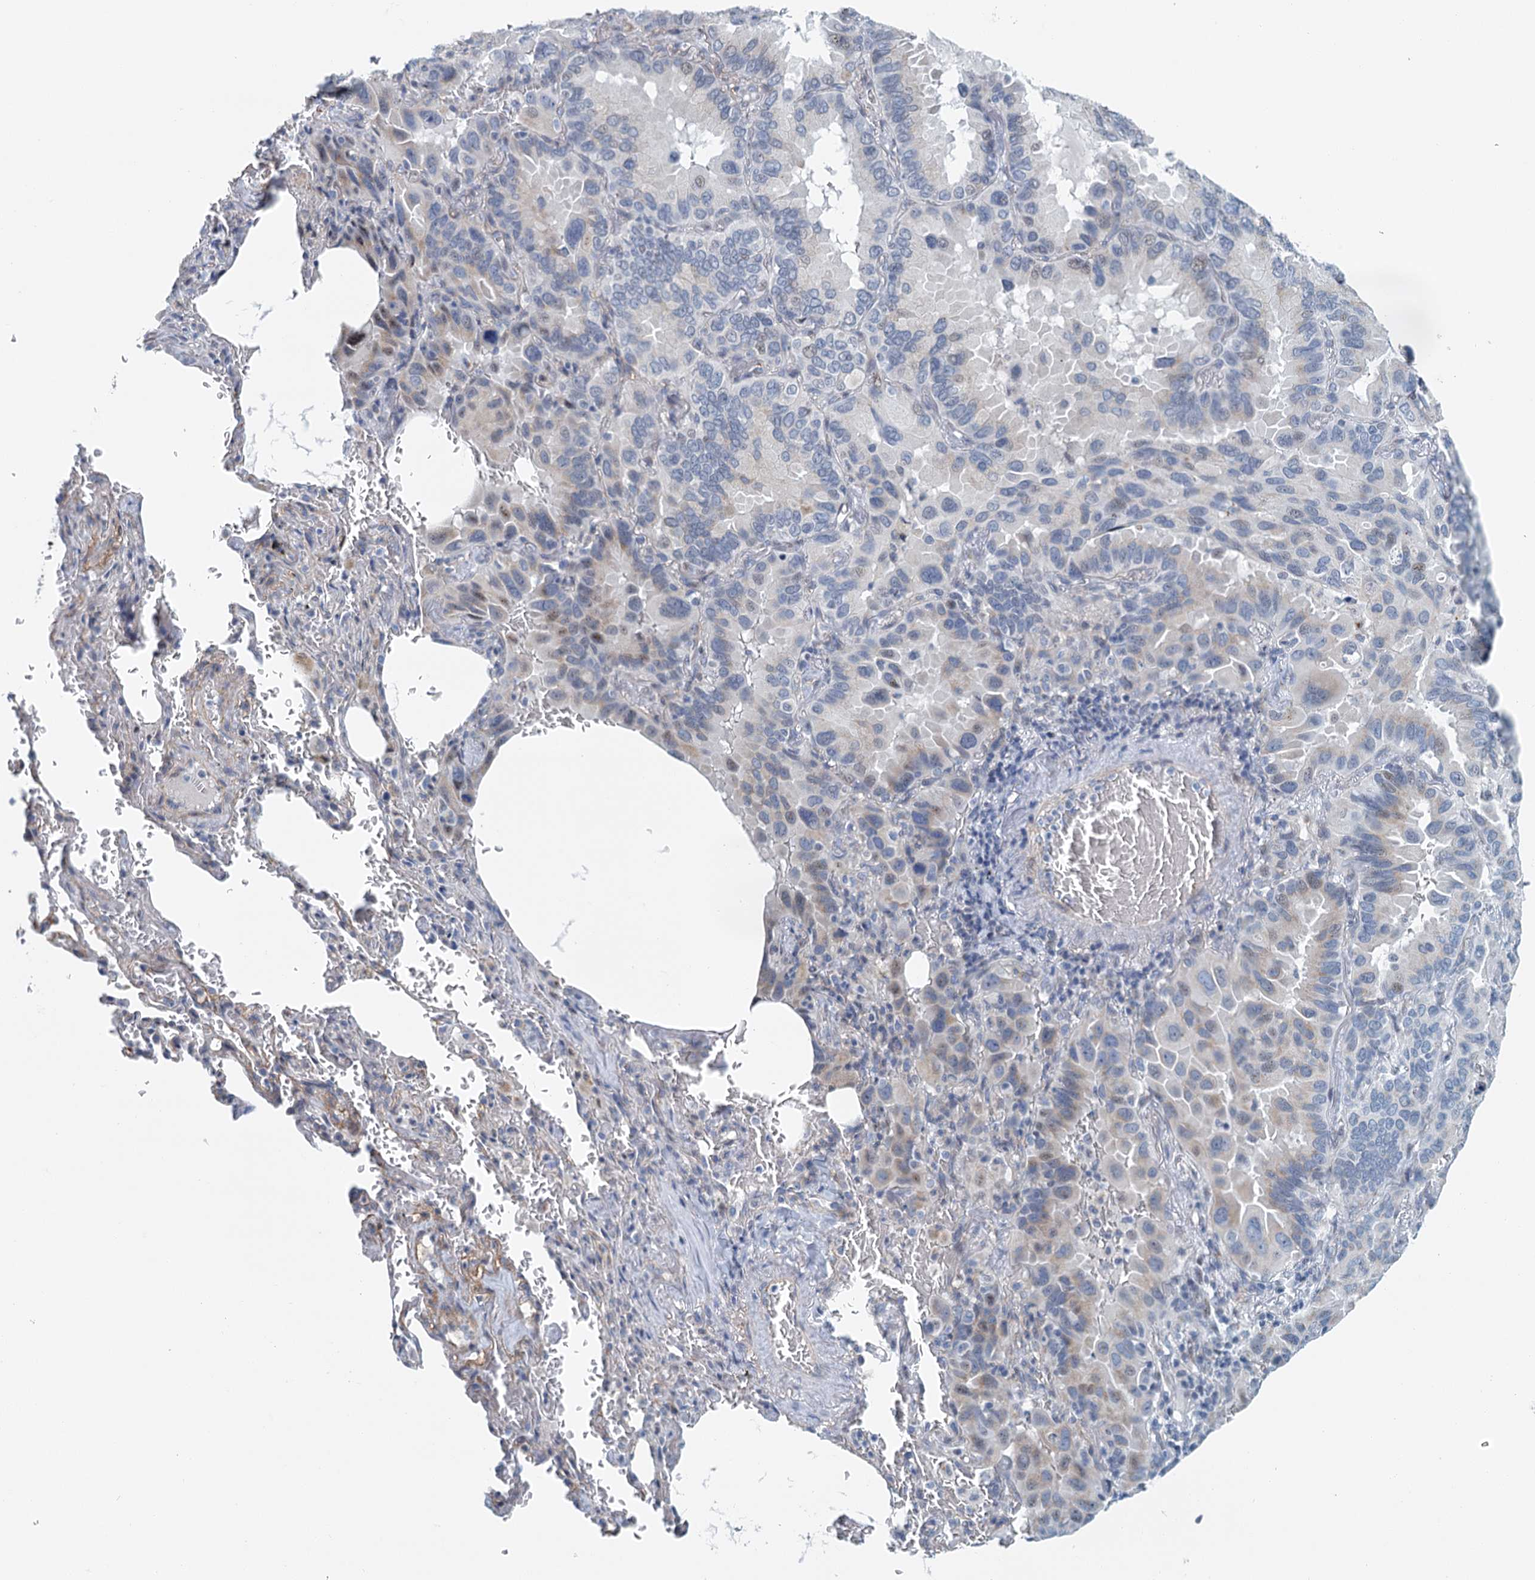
{"staining": {"intensity": "weak", "quantity": "<25%", "location": "cytoplasmic/membranous"}, "tissue": "lung cancer", "cell_type": "Tumor cells", "image_type": "cancer", "snomed": [{"axis": "morphology", "description": "Adenocarcinoma, NOS"}, {"axis": "topography", "description": "Lung"}], "caption": "DAB (3,3'-diaminobenzidine) immunohistochemical staining of human lung cancer exhibits no significant expression in tumor cells.", "gene": "ZNF527", "patient": {"sex": "male", "age": 64}}